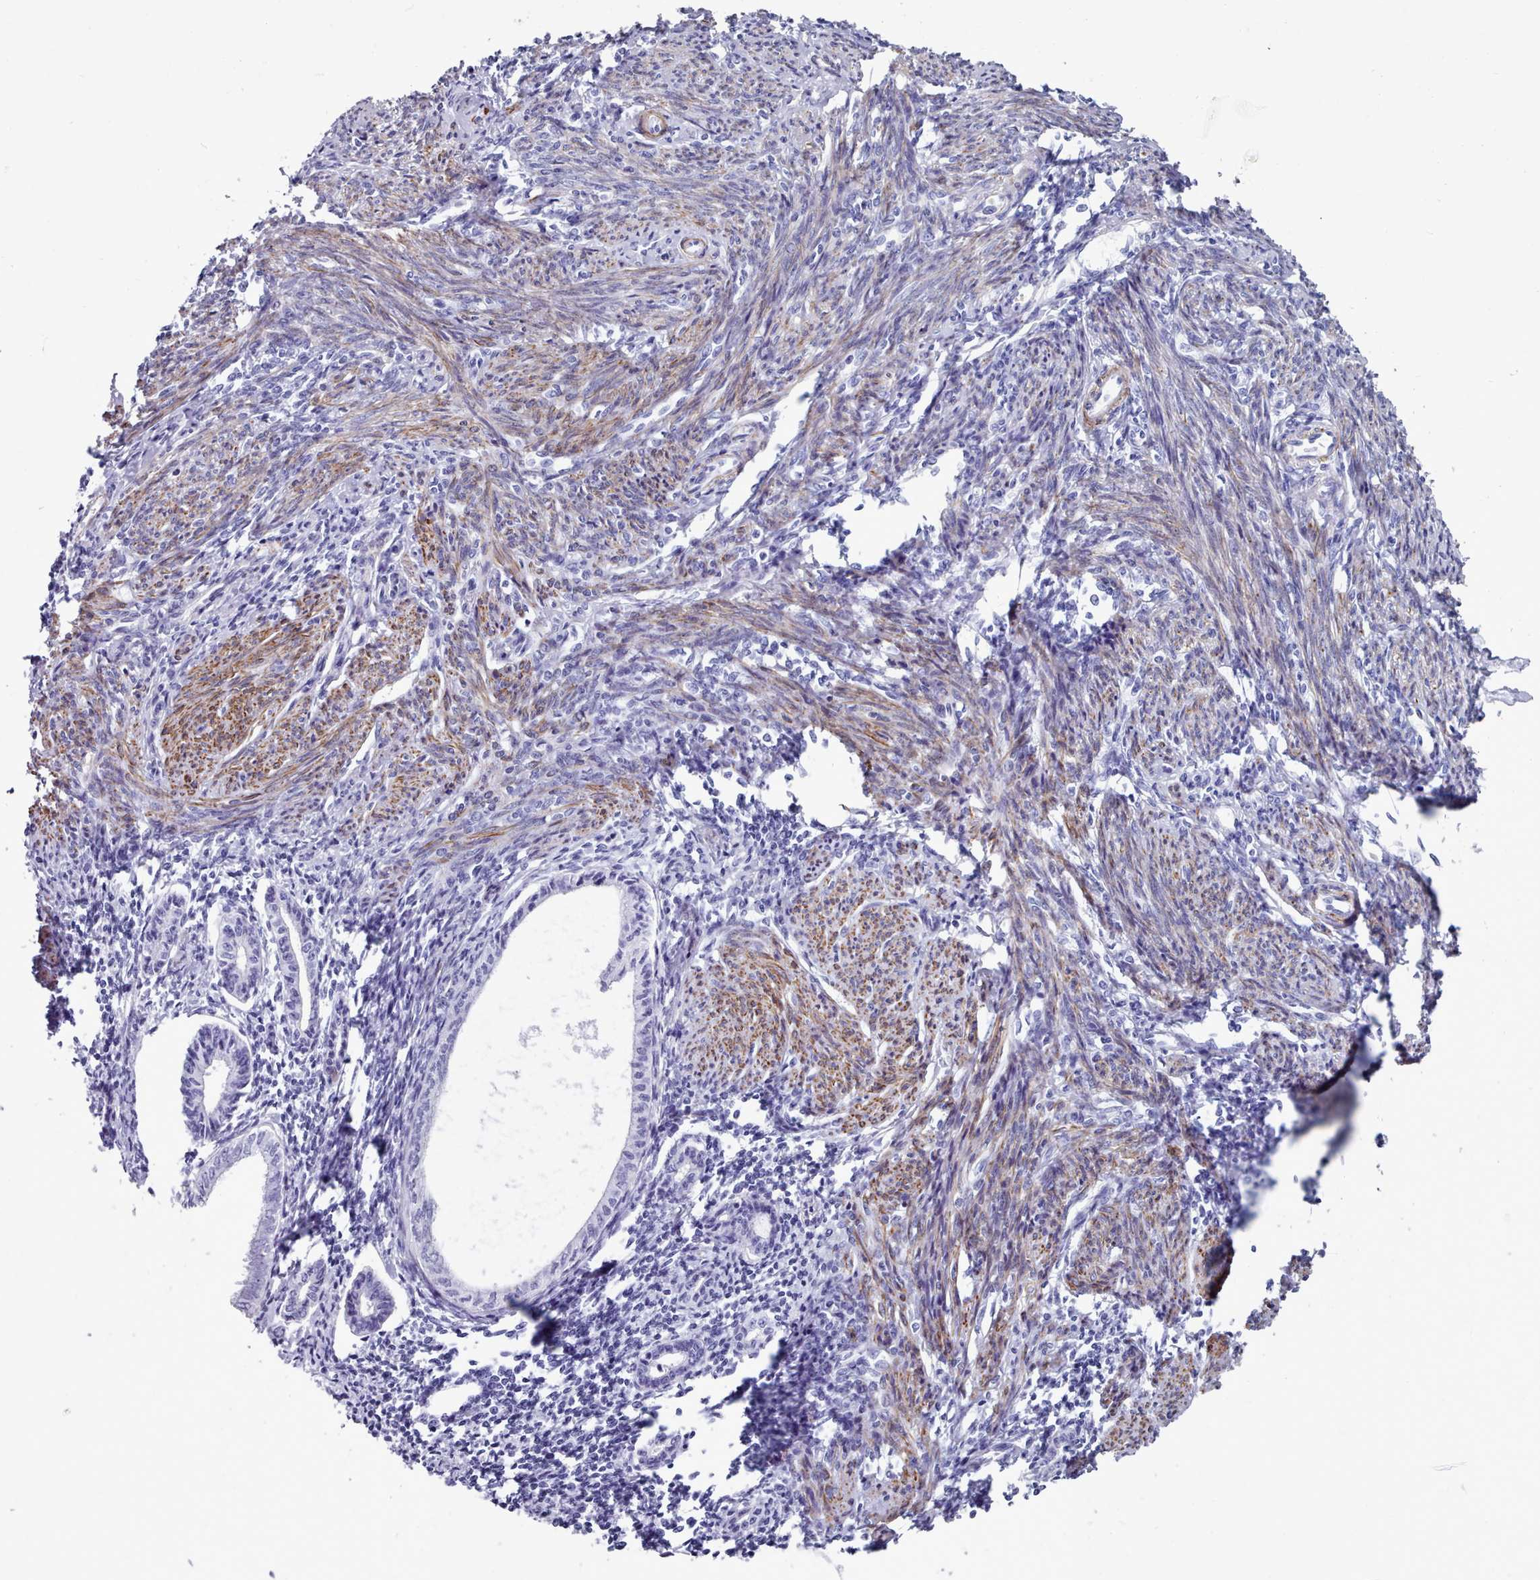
{"staining": {"intensity": "negative", "quantity": "none", "location": "none"}, "tissue": "endometrium", "cell_type": "Cells in endometrial stroma", "image_type": "normal", "snomed": [{"axis": "morphology", "description": "Normal tissue, NOS"}, {"axis": "topography", "description": "Endometrium"}], "caption": "High magnification brightfield microscopy of benign endometrium stained with DAB (brown) and counterstained with hematoxylin (blue): cells in endometrial stroma show no significant expression. The staining was performed using DAB (3,3'-diaminobenzidine) to visualize the protein expression in brown, while the nuclei were stained in blue with hematoxylin (Magnification: 20x).", "gene": "FPGS", "patient": {"sex": "female", "age": 63}}